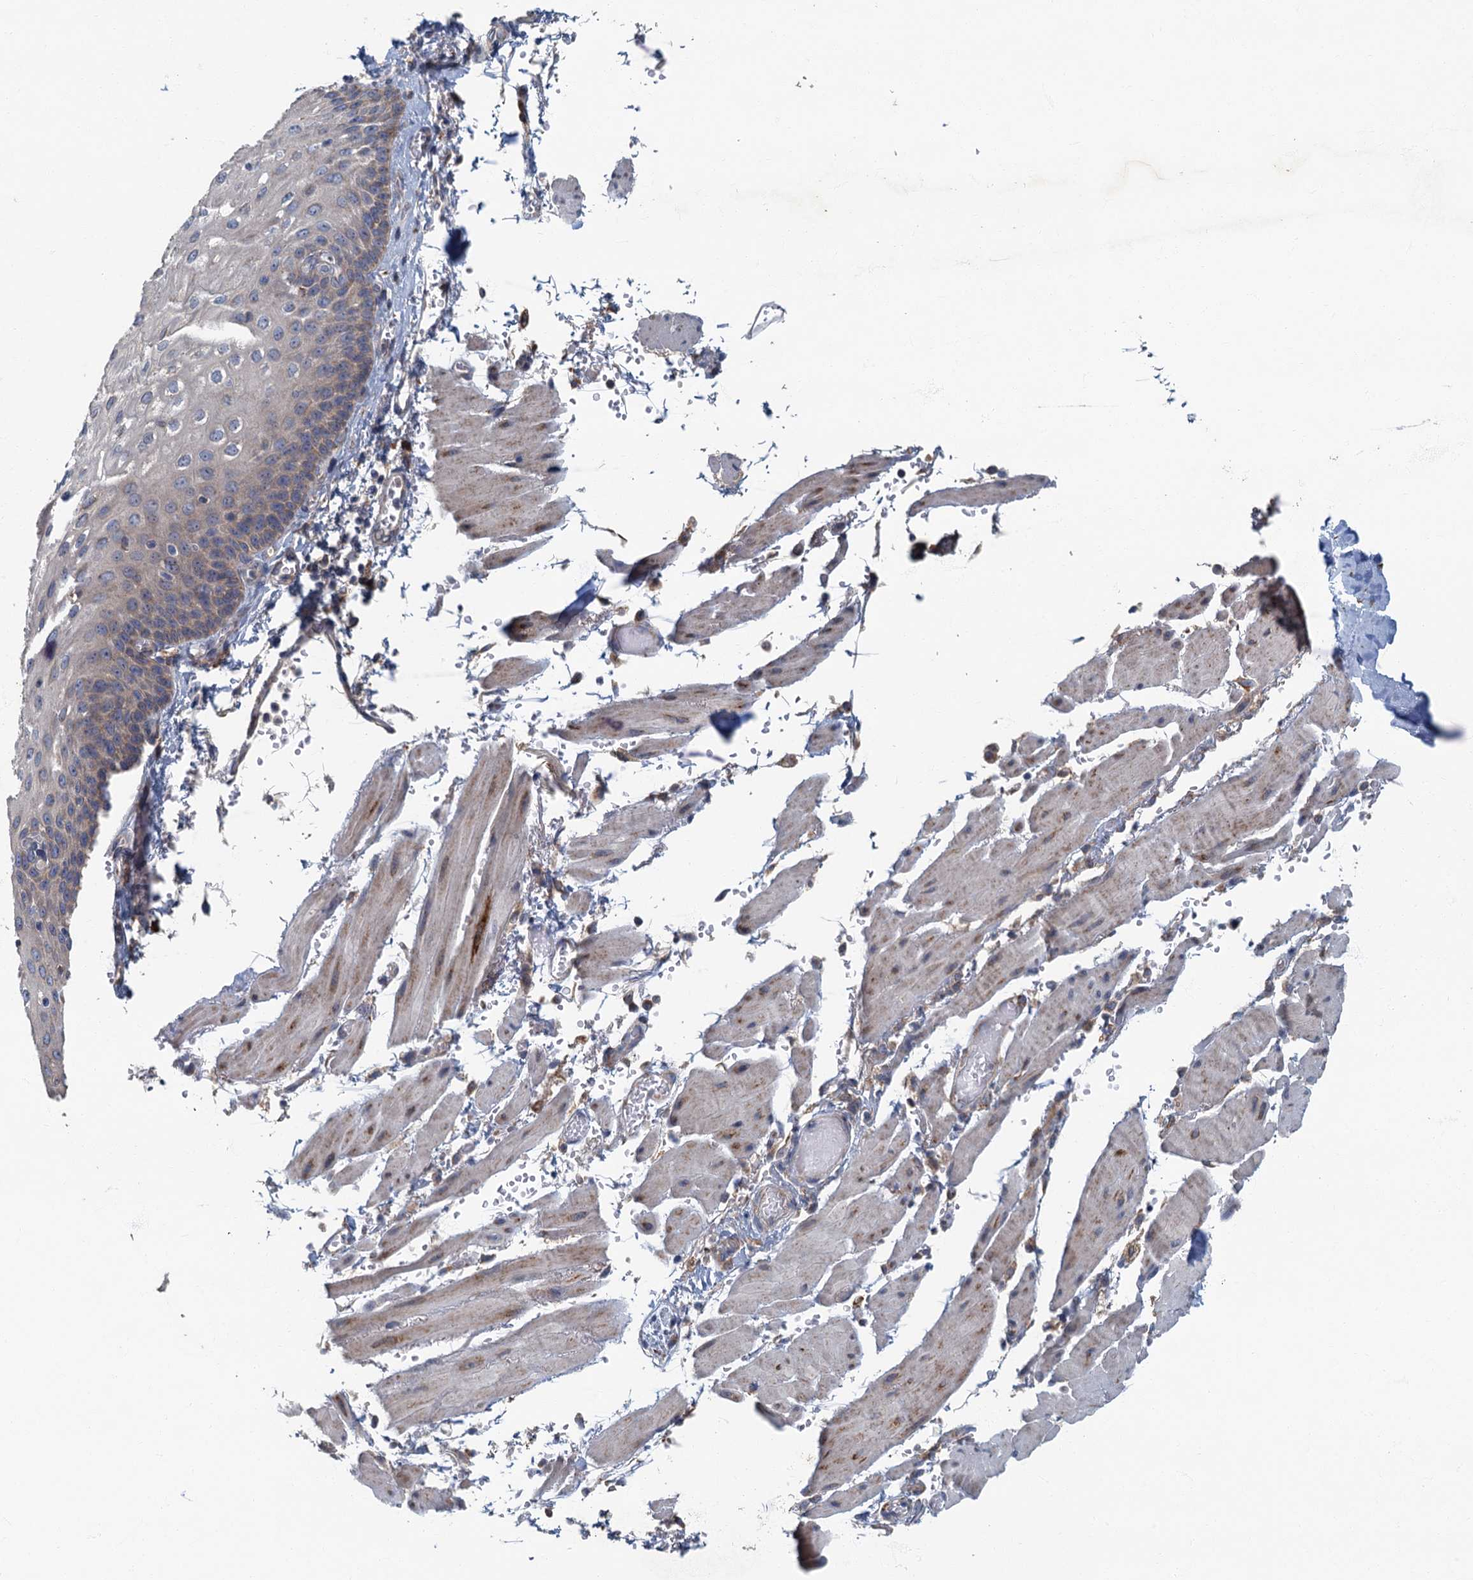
{"staining": {"intensity": "weak", "quantity": "25%-75%", "location": "cytoplasmic/membranous"}, "tissue": "esophagus", "cell_type": "Squamous epithelial cells", "image_type": "normal", "snomed": [{"axis": "morphology", "description": "Normal tissue, NOS"}, {"axis": "topography", "description": "Esophagus"}], "caption": "IHC staining of normal esophagus, which demonstrates low levels of weak cytoplasmic/membranous expression in about 25%-75% of squamous epithelial cells indicating weak cytoplasmic/membranous protein positivity. The staining was performed using DAB (brown) for protein detection and nuclei were counterstained in hematoxylin (blue).", "gene": "SPDYC", "patient": {"sex": "male", "age": 81}}